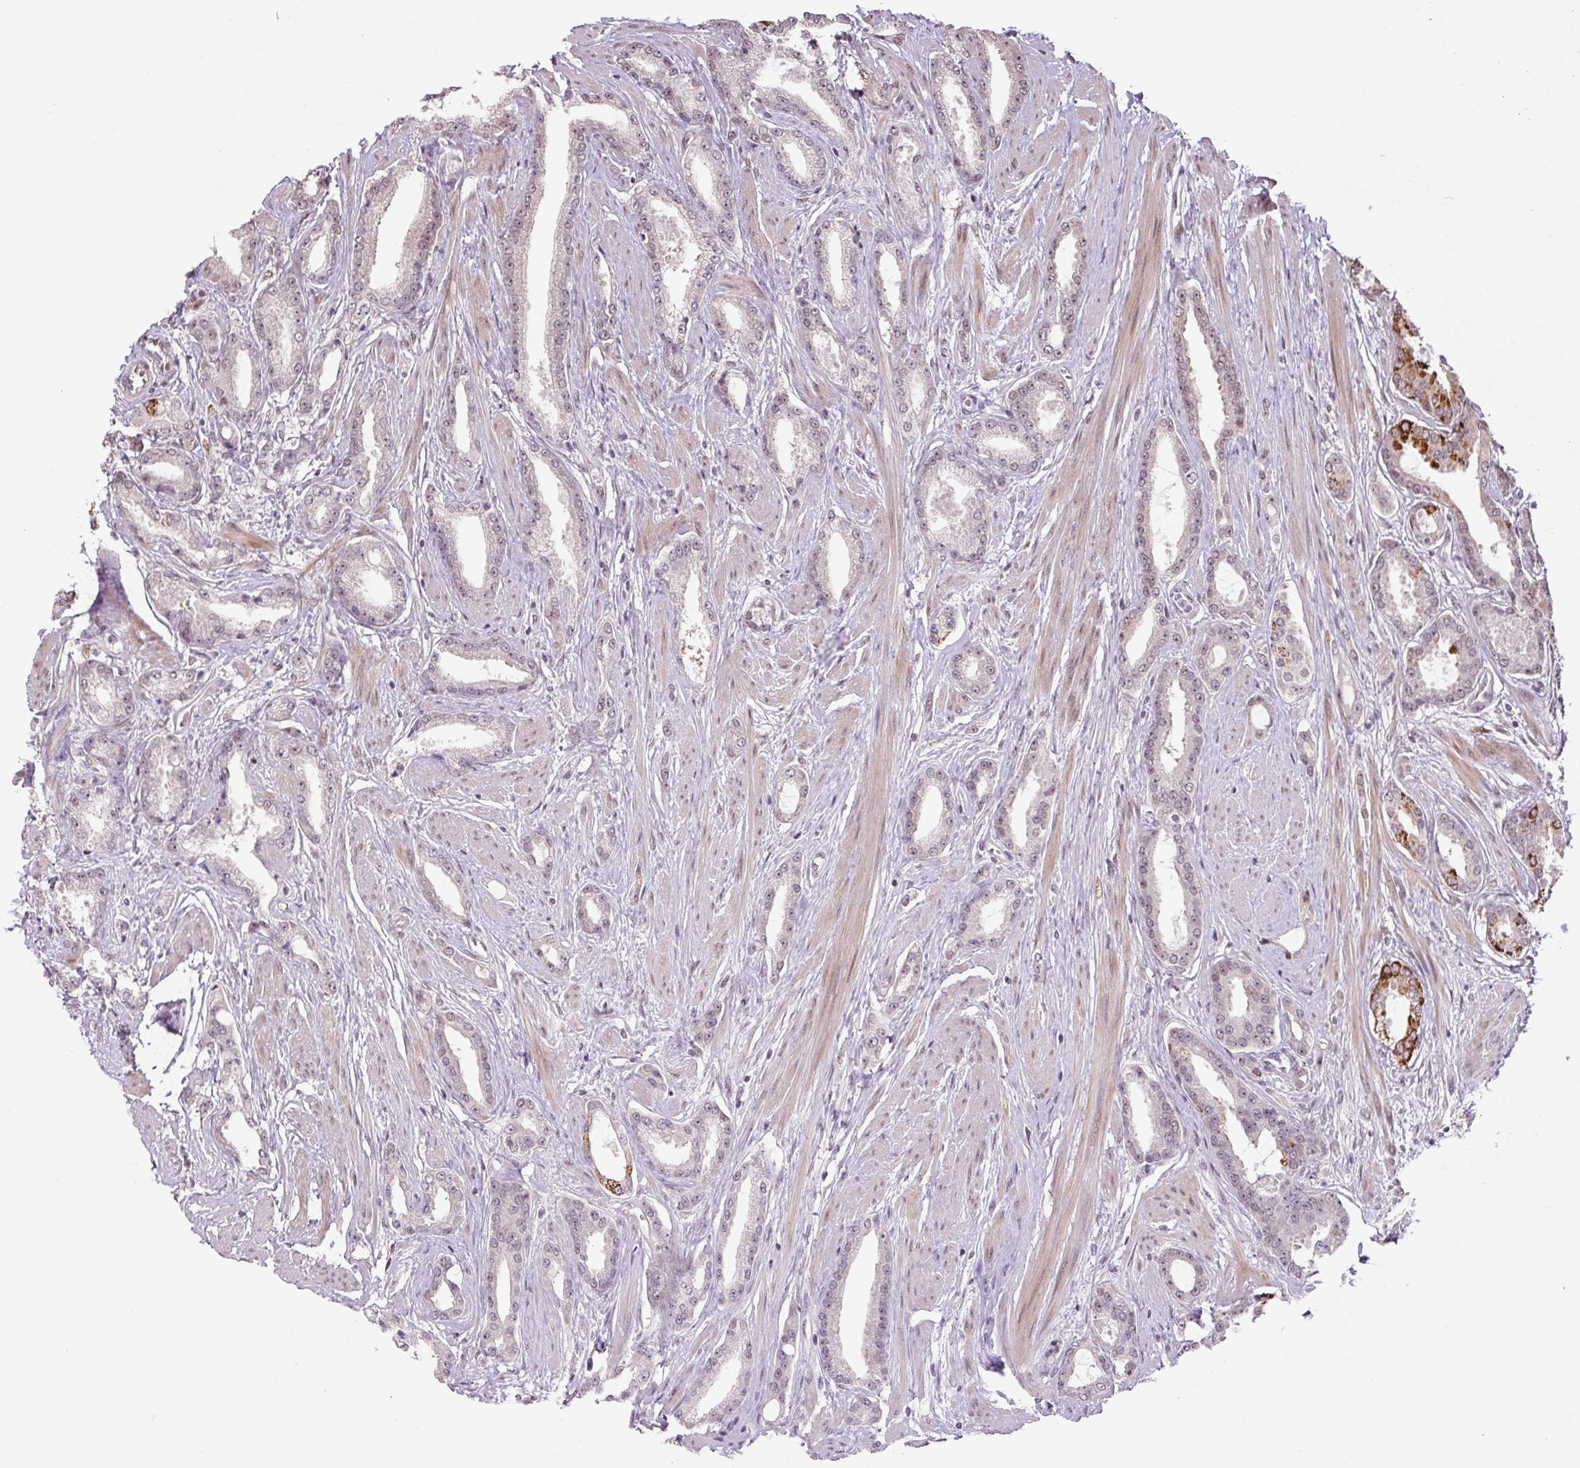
{"staining": {"intensity": "strong", "quantity": "<25%", "location": "cytoplasmic/membranous"}, "tissue": "prostate cancer", "cell_type": "Tumor cells", "image_type": "cancer", "snomed": [{"axis": "morphology", "description": "Adenocarcinoma, Low grade"}, {"axis": "topography", "description": "Prostate"}], "caption": "Adenocarcinoma (low-grade) (prostate) stained for a protein (brown) demonstrates strong cytoplasmic/membranous positive staining in about <25% of tumor cells.", "gene": "TCFL5", "patient": {"sex": "male", "age": 42}}